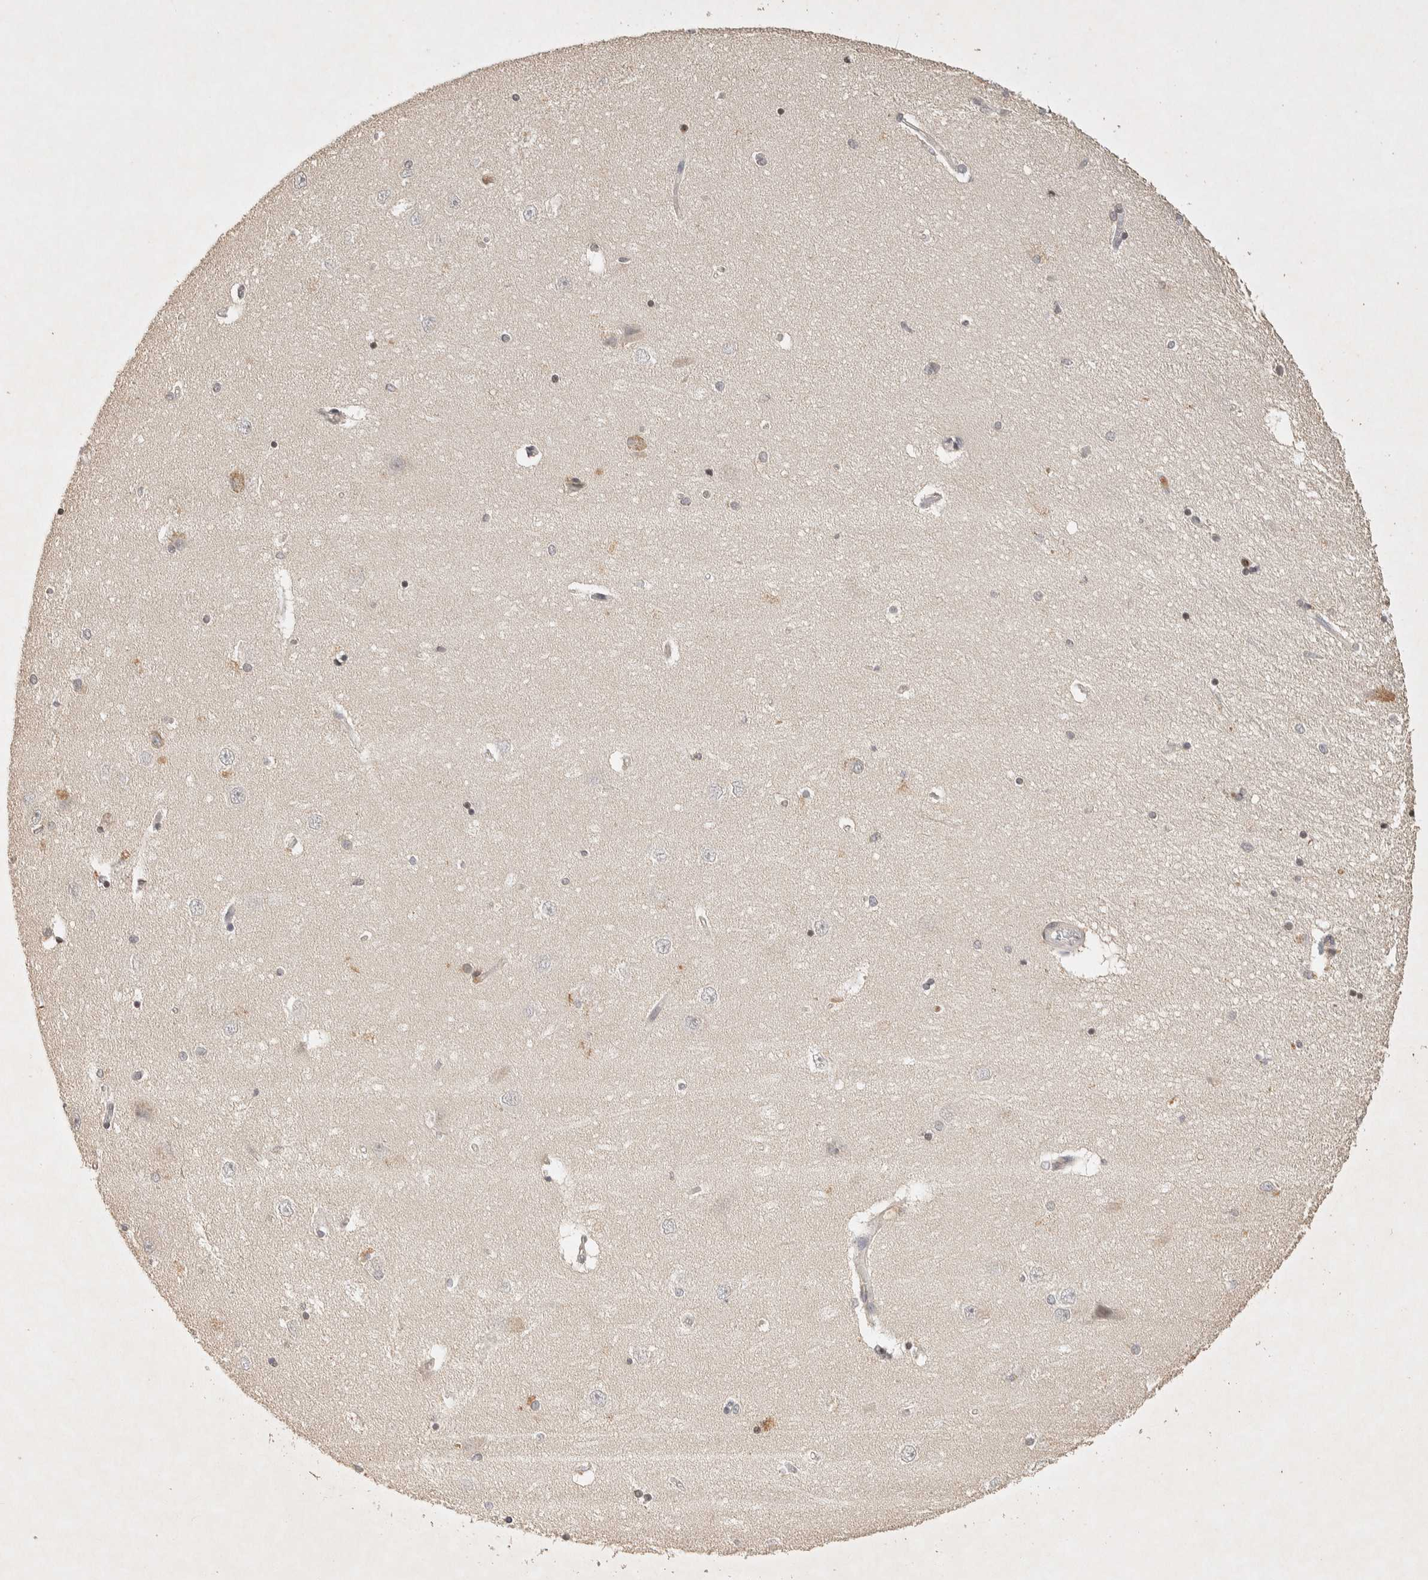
{"staining": {"intensity": "negative", "quantity": "none", "location": "none"}, "tissue": "hippocampus", "cell_type": "Glial cells", "image_type": "normal", "snomed": [{"axis": "morphology", "description": "Normal tissue, NOS"}, {"axis": "topography", "description": "Hippocampus"}], "caption": "Glial cells show no significant positivity in benign hippocampus. (DAB (3,3'-diaminobenzidine) IHC visualized using brightfield microscopy, high magnification).", "gene": "RAC2", "patient": {"sex": "female", "age": 54}}